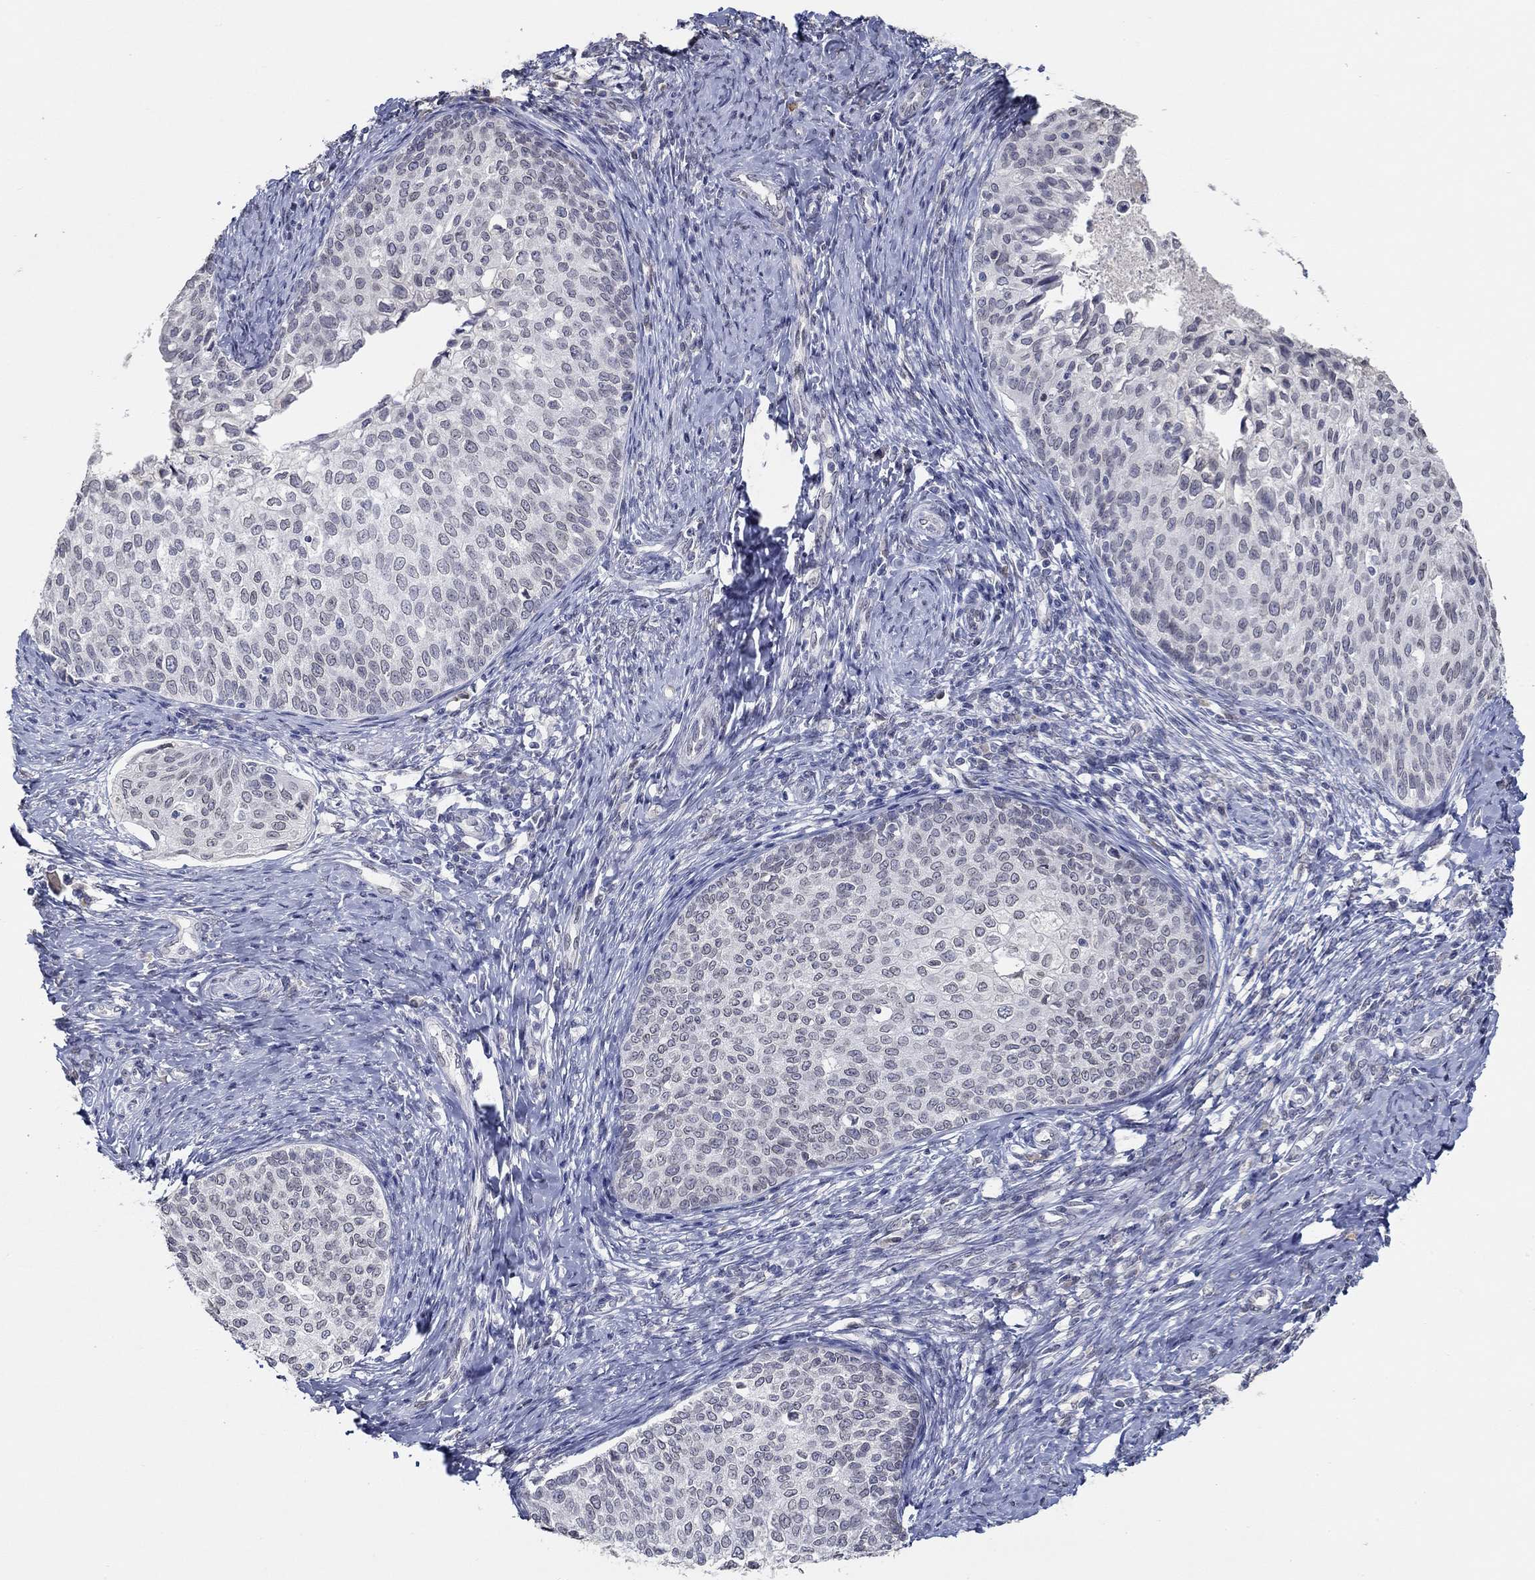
{"staining": {"intensity": "negative", "quantity": "none", "location": "none"}, "tissue": "cervical cancer", "cell_type": "Tumor cells", "image_type": "cancer", "snomed": [{"axis": "morphology", "description": "Squamous cell carcinoma, NOS"}, {"axis": "topography", "description": "Cervix"}], "caption": "Cervical squamous cell carcinoma was stained to show a protein in brown. There is no significant positivity in tumor cells. (Stains: DAB immunohistochemistry (IHC) with hematoxylin counter stain, Microscopy: brightfield microscopy at high magnification).", "gene": "NUP155", "patient": {"sex": "female", "age": 51}}